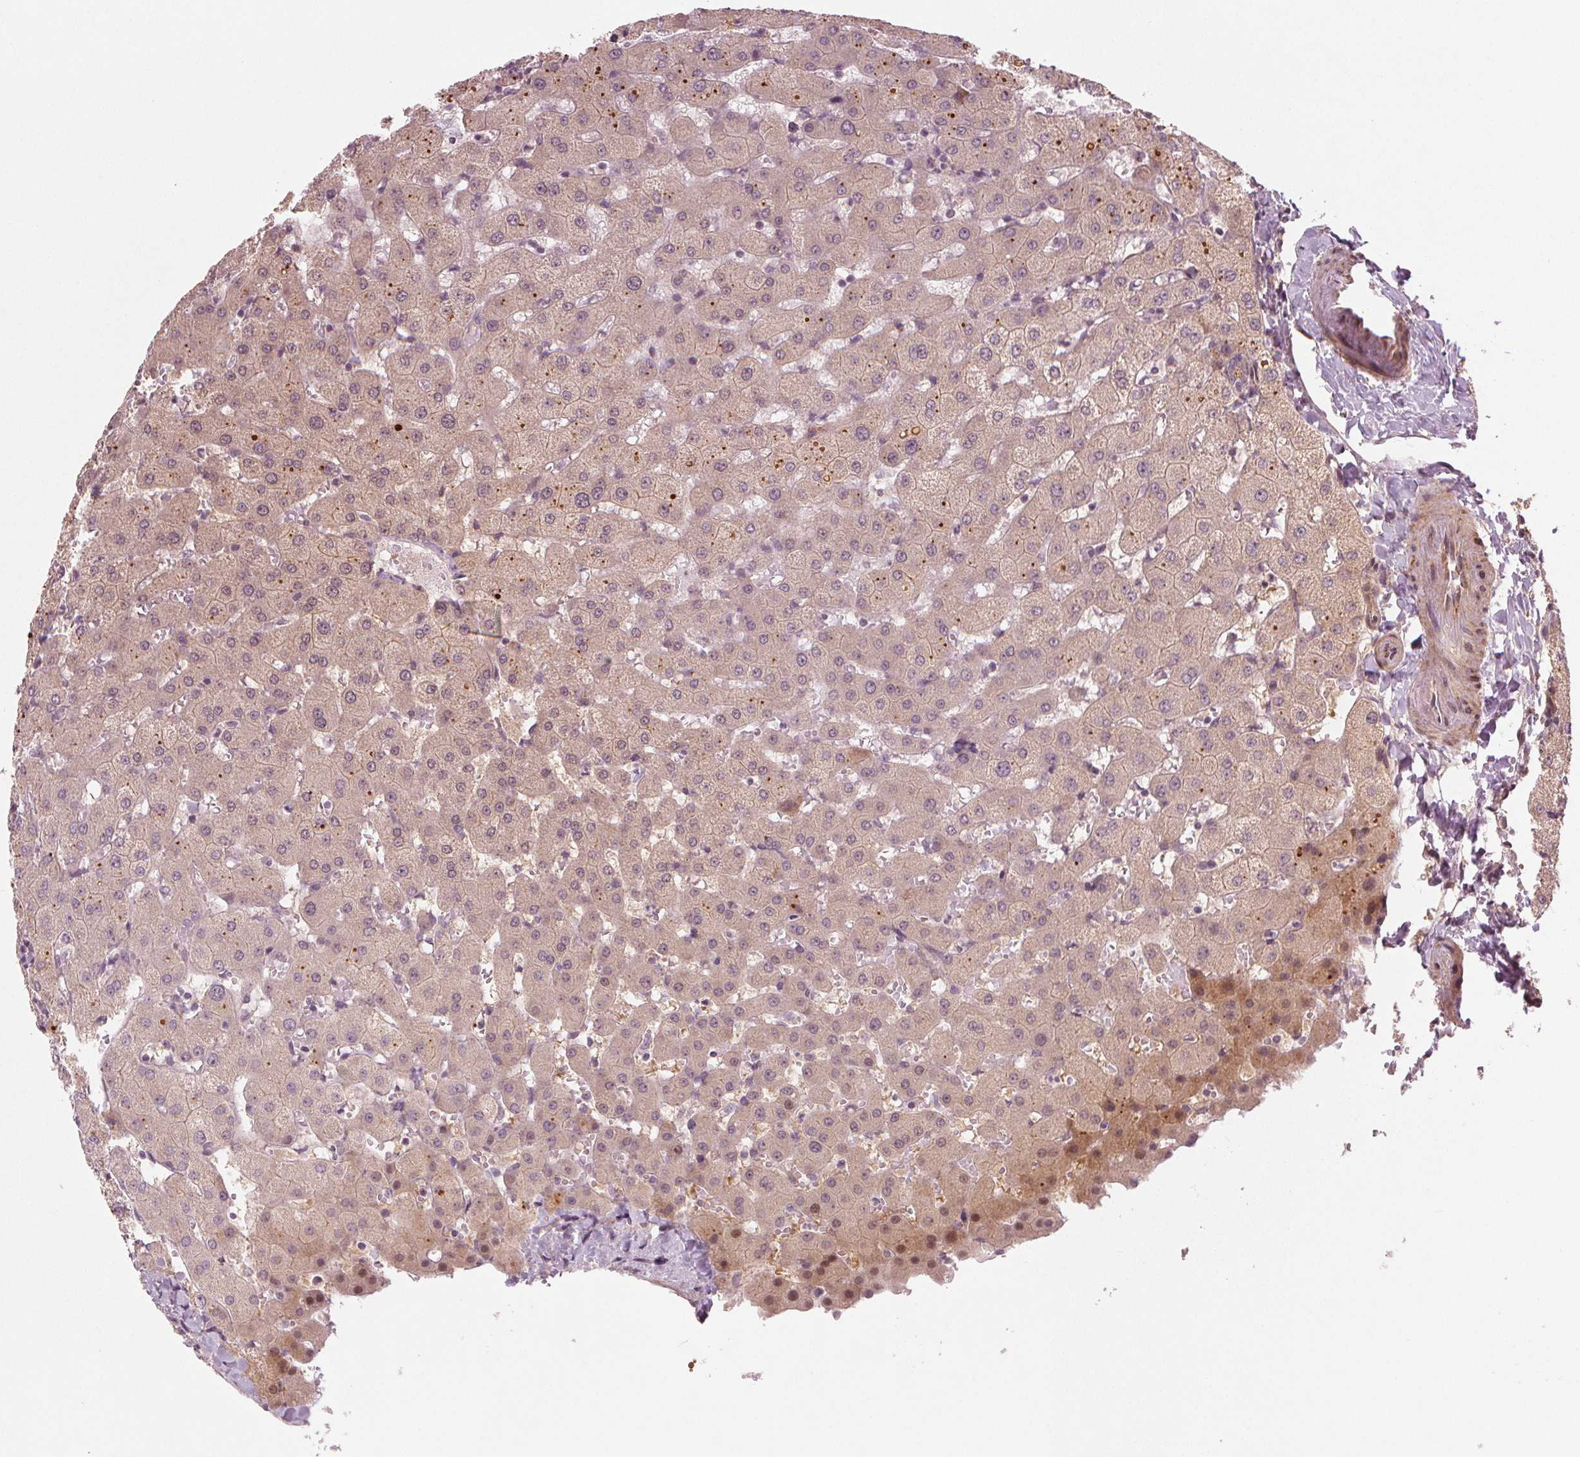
{"staining": {"intensity": "negative", "quantity": "none", "location": "none"}, "tissue": "liver", "cell_type": "Cholangiocytes", "image_type": "normal", "snomed": [{"axis": "morphology", "description": "Normal tissue, NOS"}, {"axis": "topography", "description": "Liver"}], "caption": "Immunohistochemical staining of normal liver exhibits no significant expression in cholangiocytes. Nuclei are stained in blue.", "gene": "CLBA1", "patient": {"sex": "female", "age": 63}}